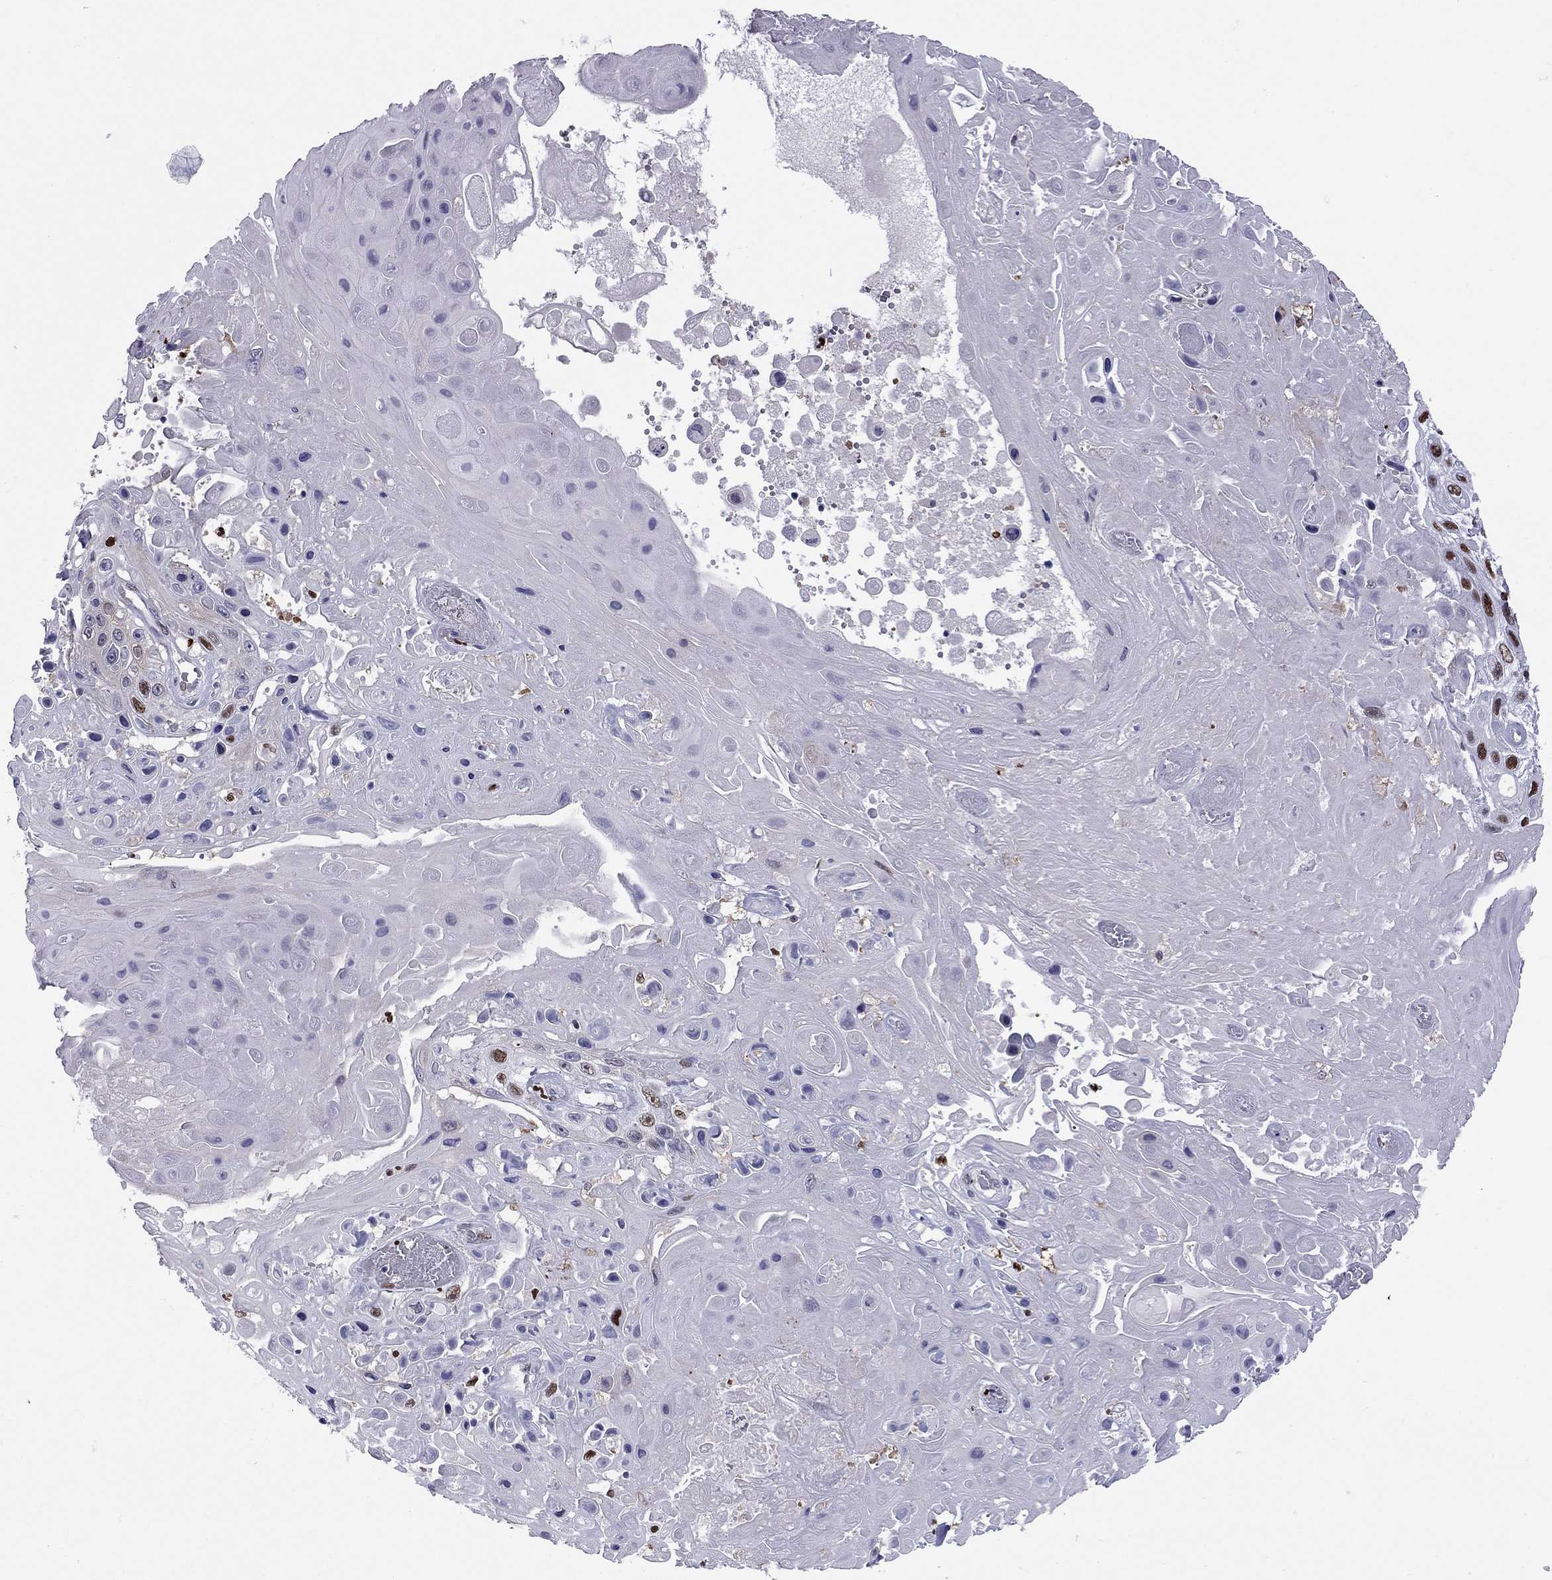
{"staining": {"intensity": "moderate", "quantity": "<25%", "location": "nuclear"}, "tissue": "skin cancer", "cell_type": "Tumor cells", "image_type": "cancer", "snomed": [{"axis": "morphology", "description": "Squamous cell carcinoma, NOS"}, {"axis": "topography", "description": "Skin"}], "caption": "This image demonstrates IHC staining of skin squamous cell carcinoma, with low moderate nuclear staining in about <25% of tumor cells.", "gene": "PCGF3", "patient": {"sex": "male", "age": 82}}